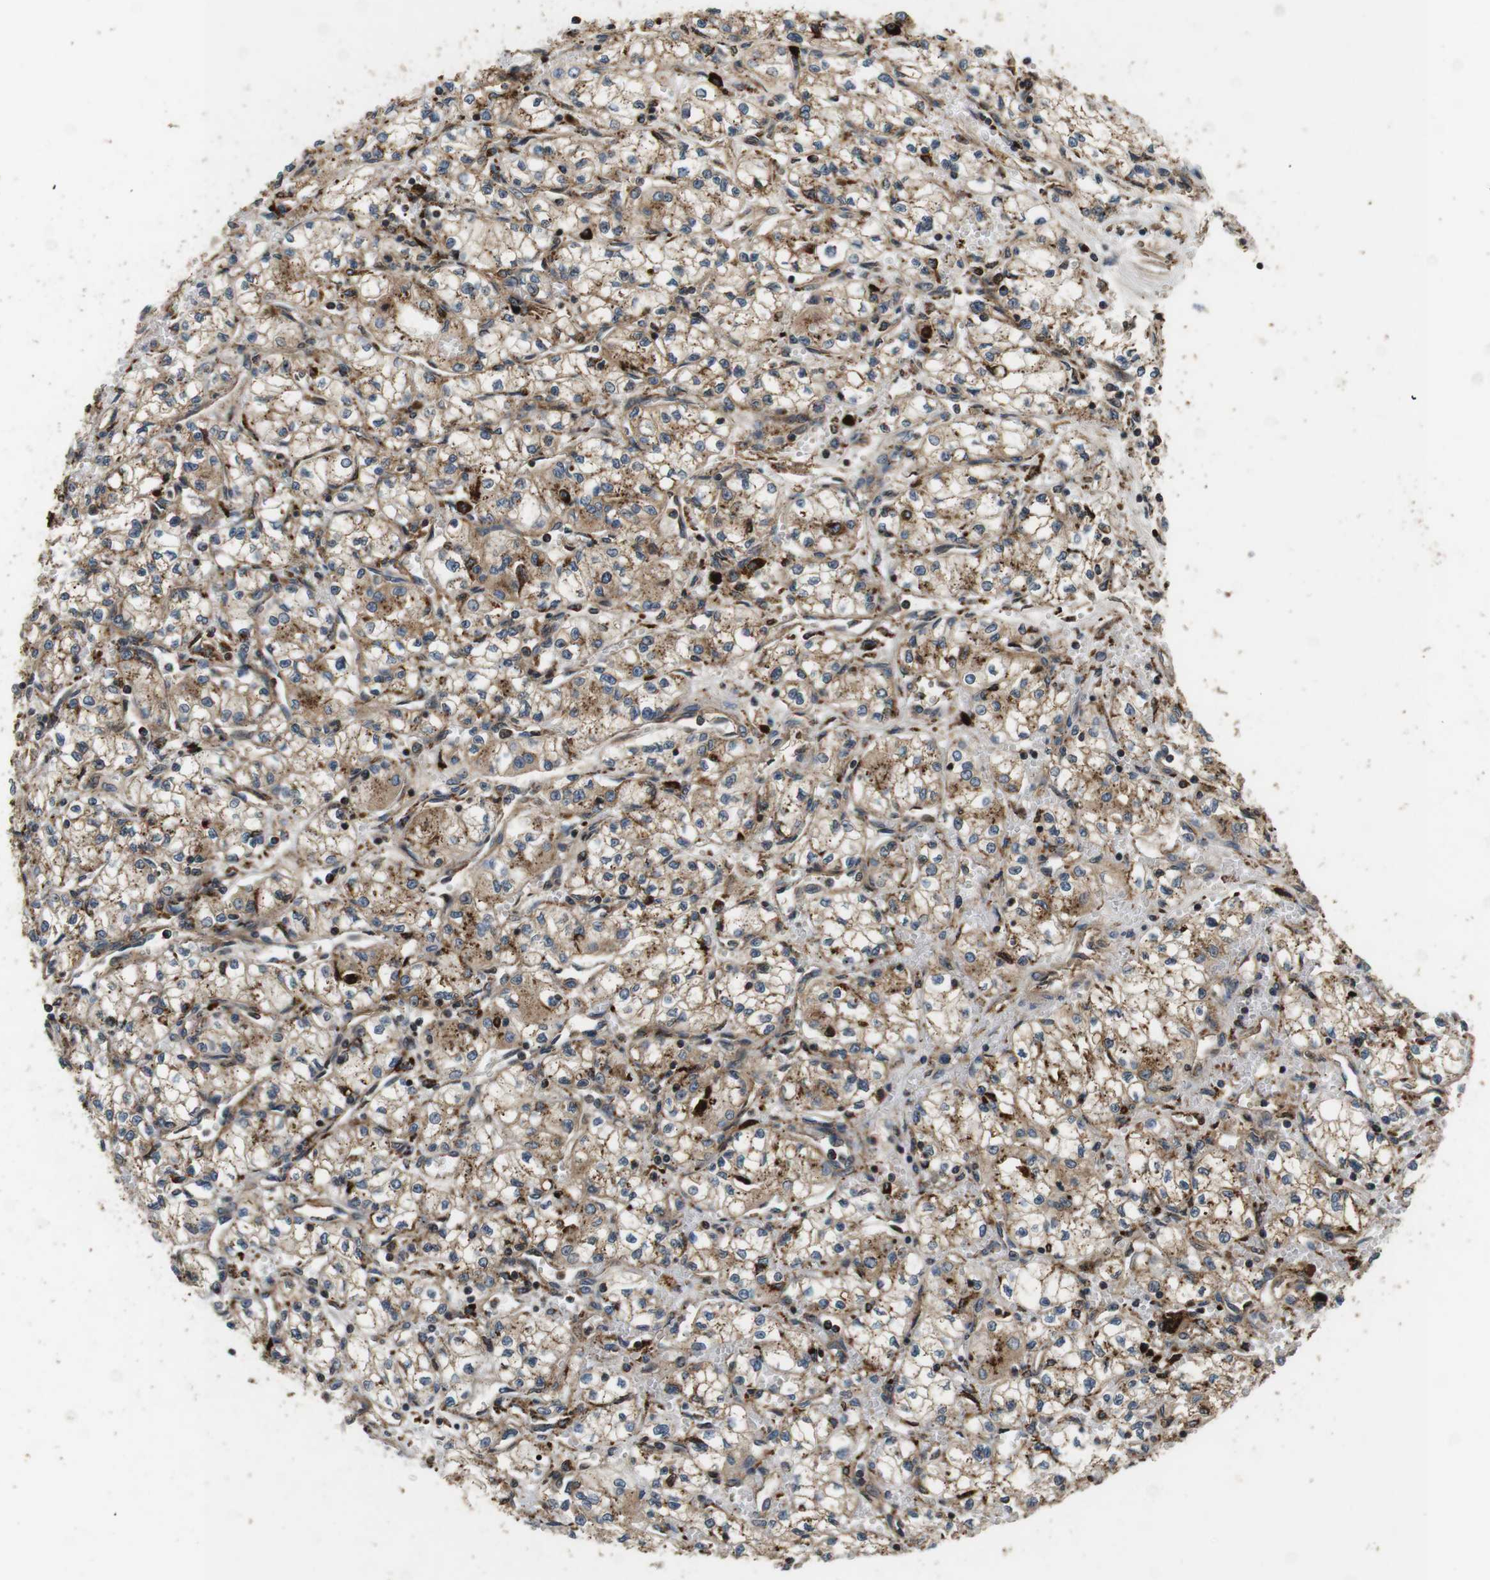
{"staining": {"intensity": "weak", "quantity": "25%-75%", "location": "cytoplasmic/membranous"}, "tissue": "renal cancer", "cell_type": "Tumor cells", "image_type": "cancer", "snomed": [{"axis": "morphology", "description": "Normal tissue, NOS"}, {"axis": "morphology", "description": "Adenocarcinoma, NOS"}, {"axis": "topography", "description": "Kidney"}], "caption": "IHC histopathology image of human renal cancer stained for a protein (brown), which displays low levels of weak cytoplasmic/membranous expression in approximately 25%-75% of tumor cells.", "gene": "TXNRD1", "patient": {"sex": "male", "age": 59}}